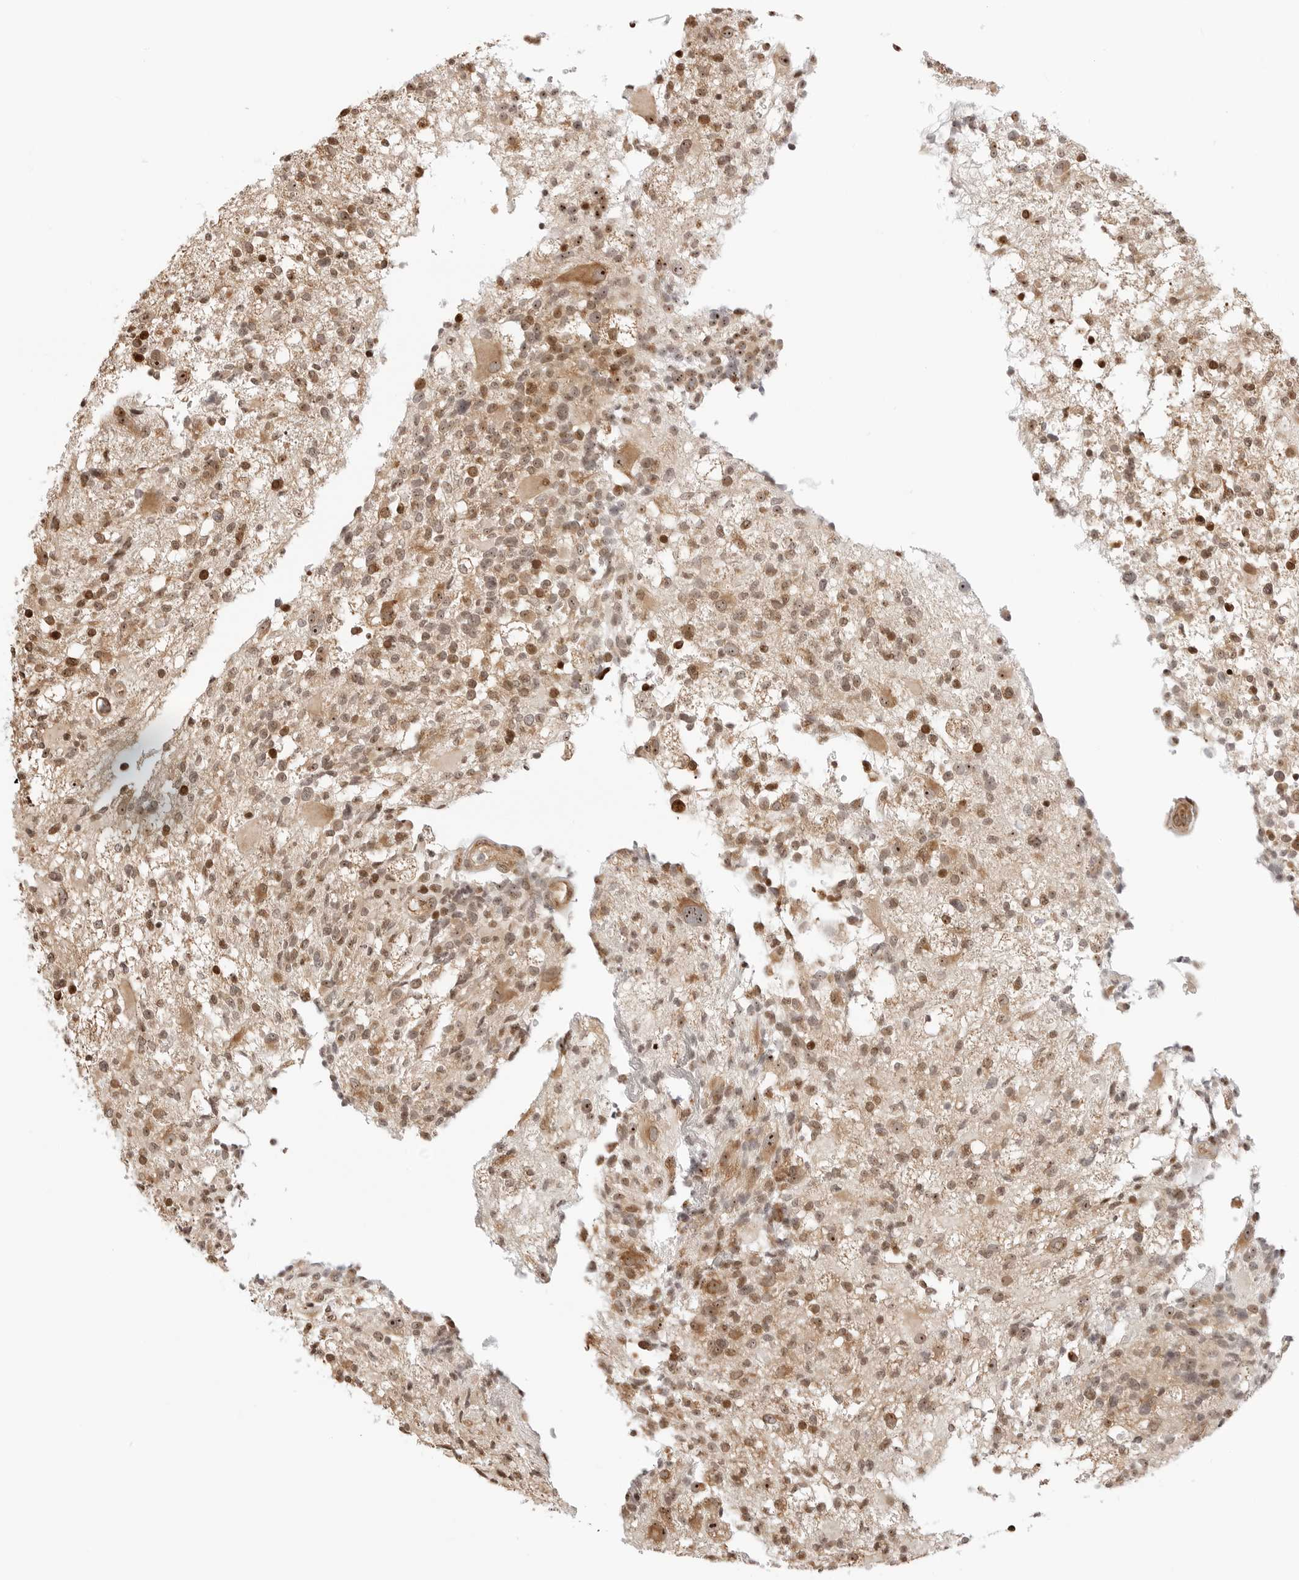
{"staining": {"intensity": "moderate", "quantity": ">75%", "location": "nuclear"}, "tissue": "glioma", "cell_type": "Tumor cells", "image_type": "cancer", "snomed": [{"axis": "morphology", "description": "Glioma, malignant, High grade"}, {"axis": "morphology", "description": "Glioblastoma, NOS"}, {"axis": "topography", "description": "Brain"}], "caption": "The histopathology image displays immunohistochemical staining of glioma. There is moderate nuclear expression is present in approximately >75% of tumor cells. The protein of interest is shown in brown color, while the nuclei are stained blue.", "gene": "FKBP14", "patient": {"sex": "male", "age": 60}}